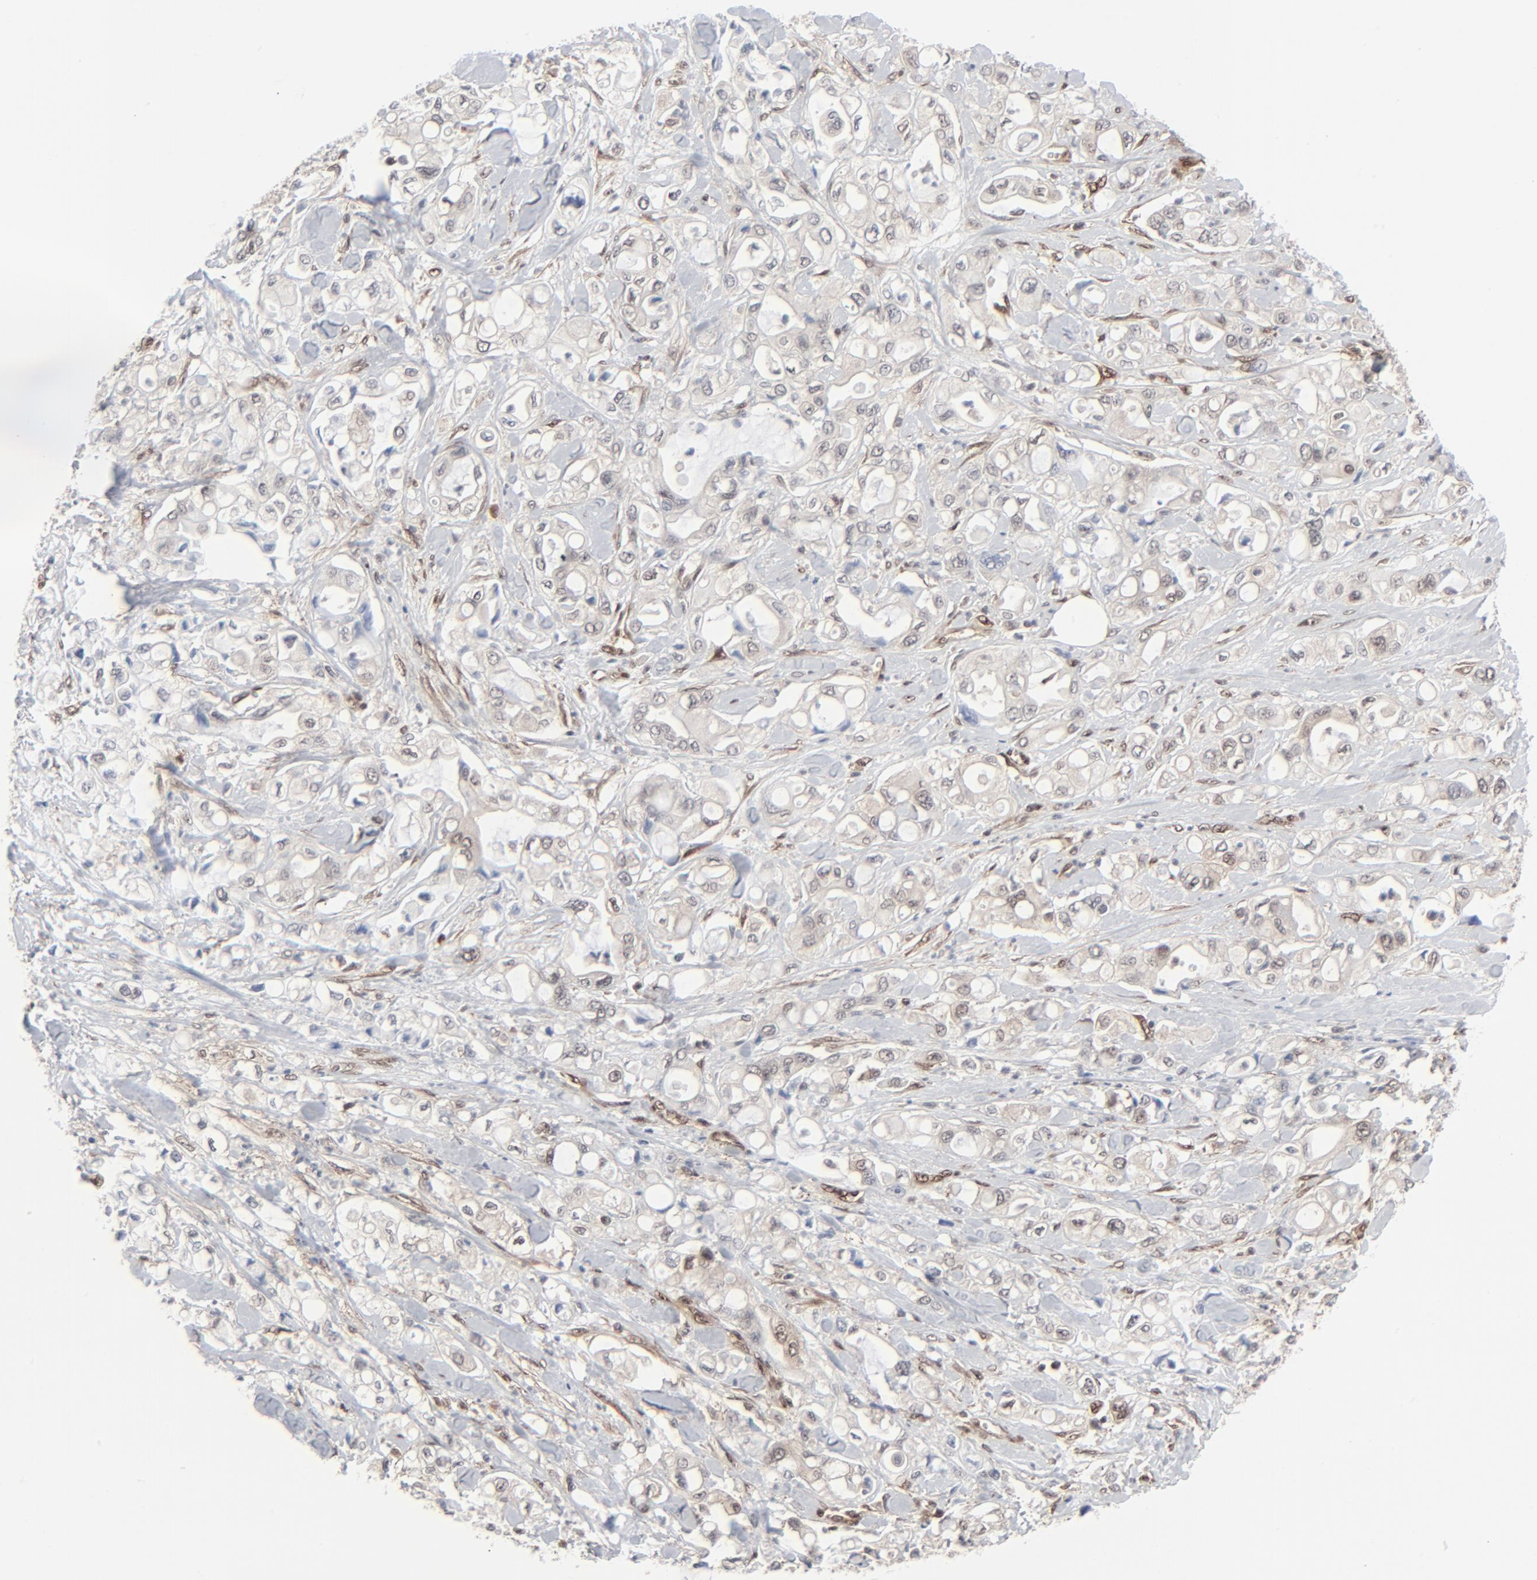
{"staining": {"intensity": "weak", "quantity": "25%-75%", "location": "cytoplasmic/membranous,nuclear"}, "tissue": "pancreatic cancer", "cell_type": "Tumor cells", "image_type": "cancer", "snomed": [{"axis": "morphology", "description": "Adenocarcinoma, NOS"}, {"axis": "topography", "description": "Pancreas"}], "caption": "The histopathology image exhibits a brown stain indicating the presence of a protein in the cytoplasmic/membranous and nuclear of tumor cells in pancreatic cancer (adenocarcinoma).", "gene": "AKT1", "patient": {"sex": "male", "age": 70}}